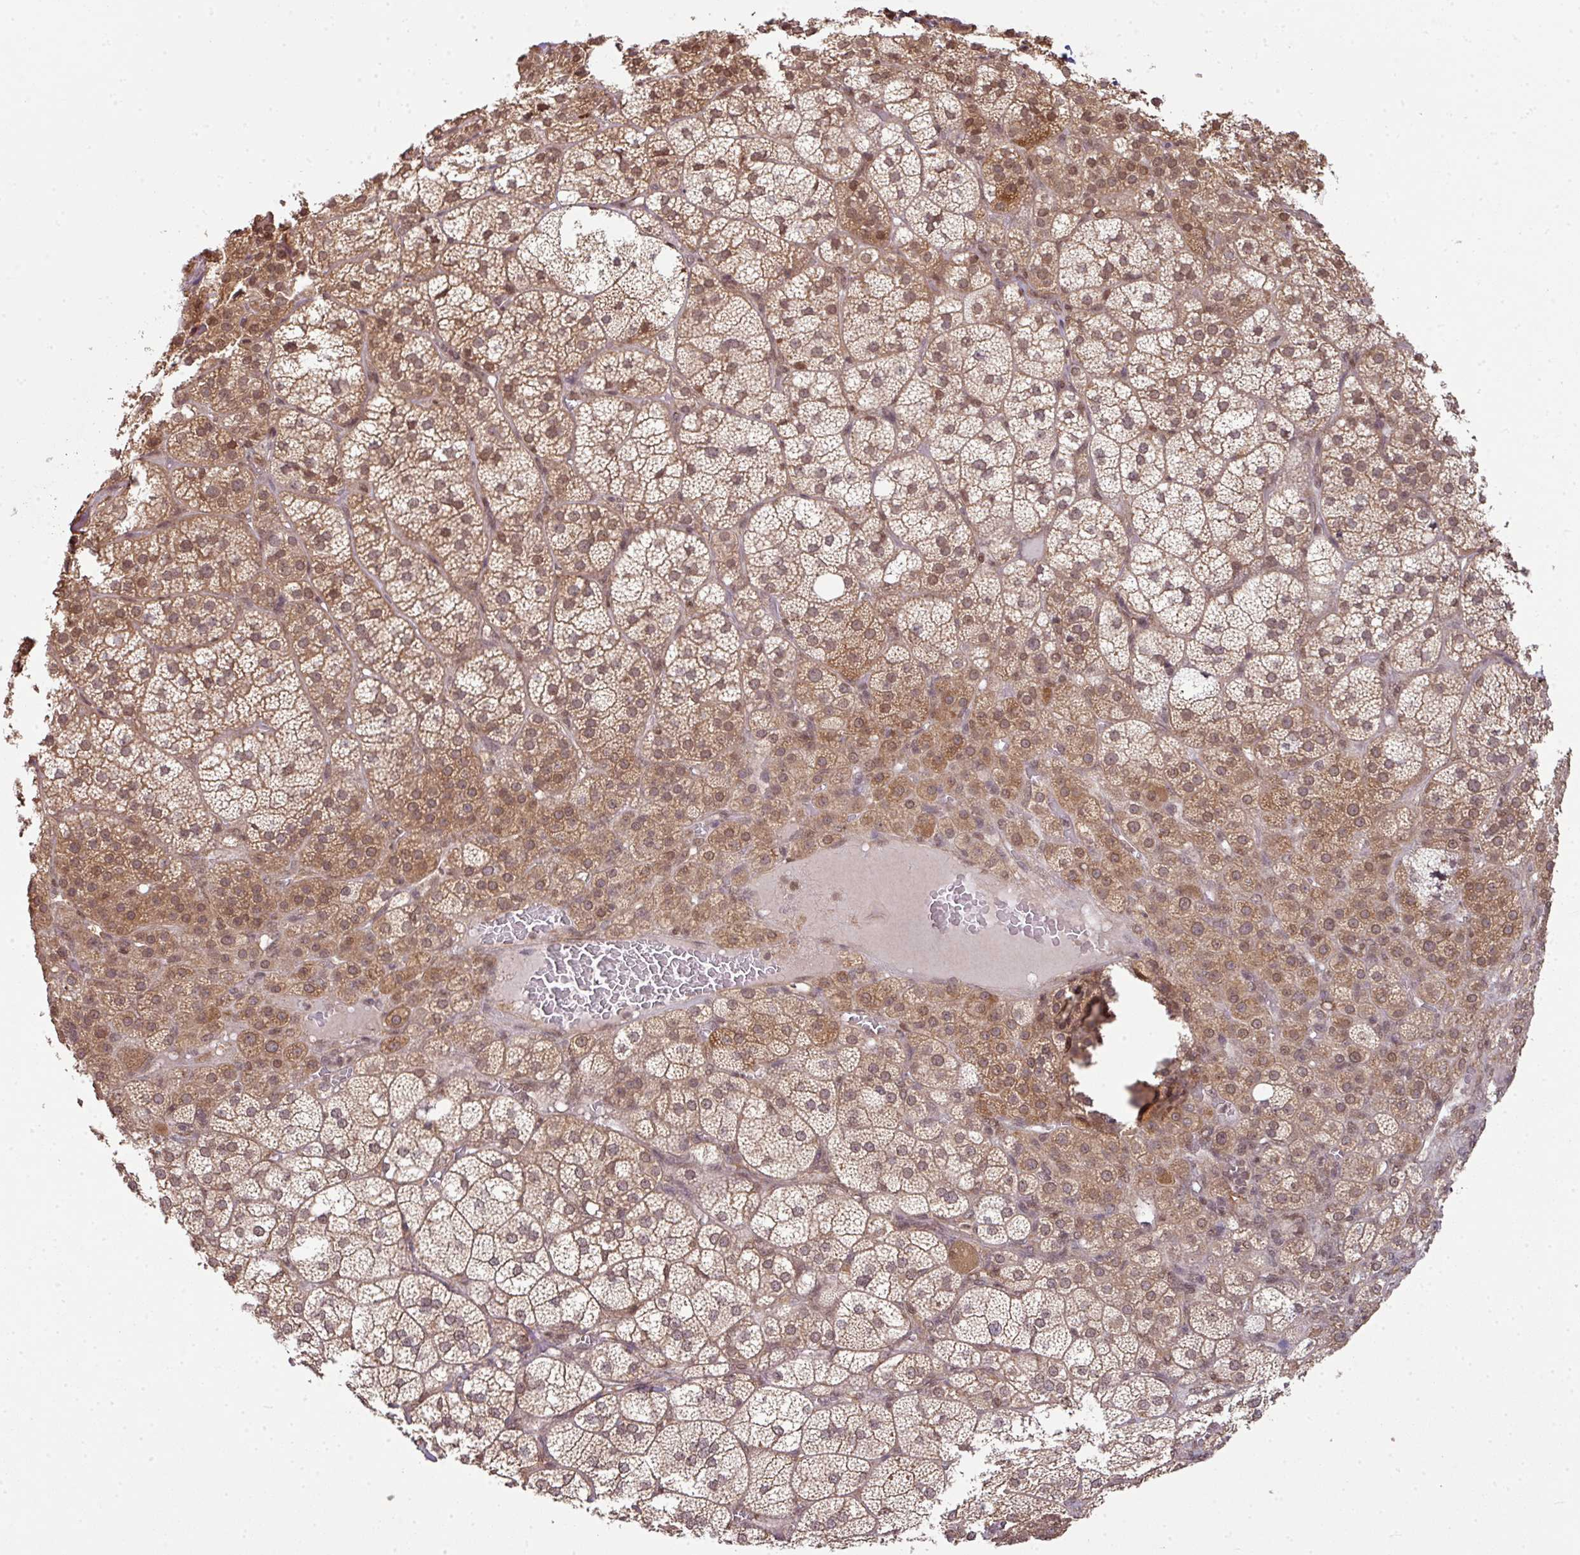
{"staining": {"intensity": "moderate", "quantity": ">75%", "location": "cytoplasmic/membranous,nuclear"}, "tissue": "adrenal gland", "cell_type": "Glandular cells", "image_type": "normal", "snomed": [{"axis": "morphology", "description": "Normal tissue, NOS"}, {"axis": "topography", "description": "Adrenal gland"}], "caption": "This histopathology image displays normal adrenal gland stained with immunohistochemistry (IHC) to label a protein in brown. The cytoplasmic/membranous,nuclear of glandular cells show moderate positivity for the protein. Nuclei are counter-stained blue.", "gene": "ANKRD18A", "patient": {"sex": "female", "age": 60}}